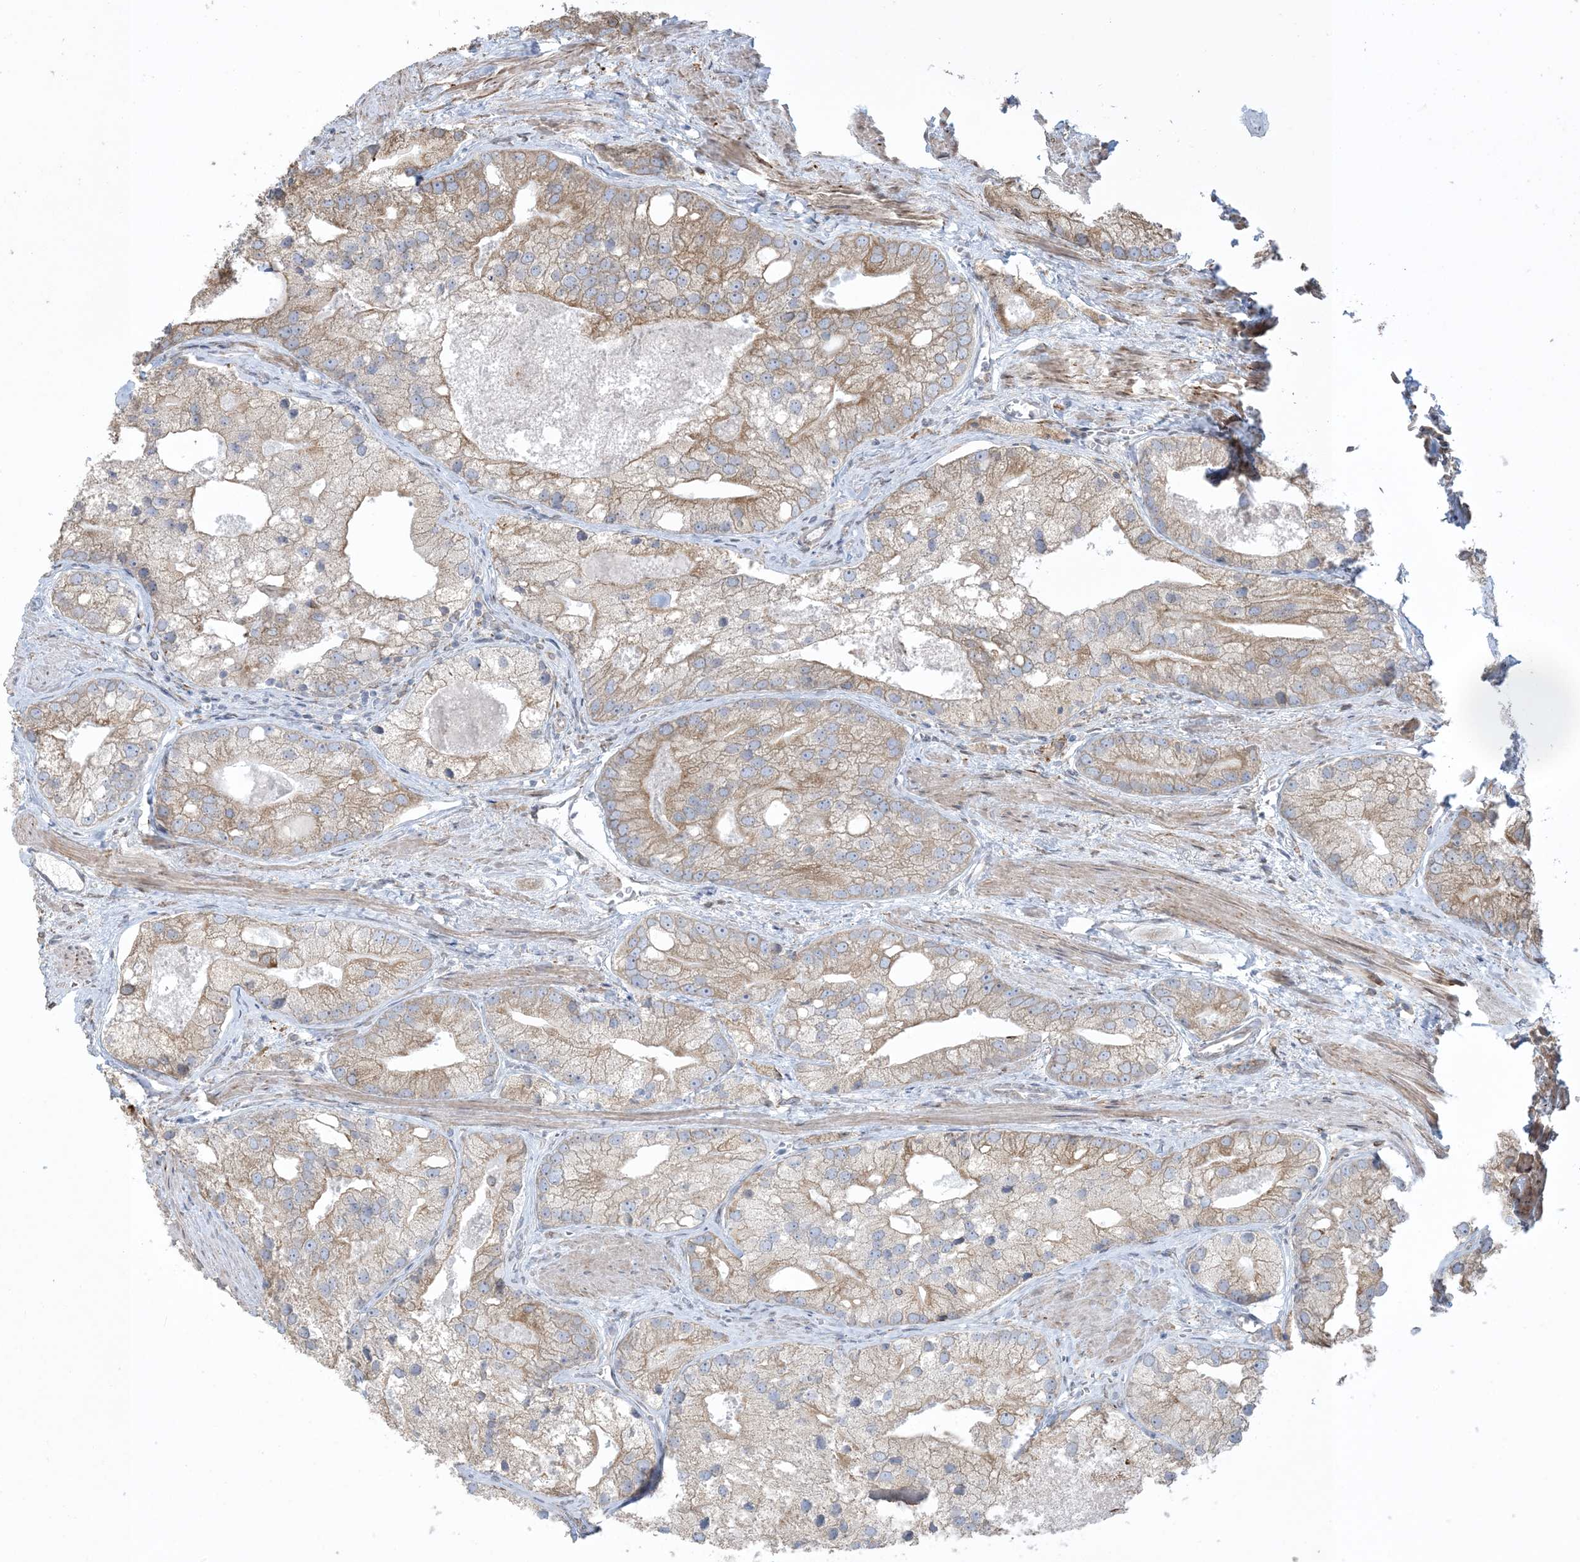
{"staining": {"intensity": "weak", "quantity": ">75%", "location": "cytoplasmic/membranous"}, "tissue": "prostate cancer", "cell_type": "Tumor cells", "image_type": "cancer", "snomed": [{"axis": "morphology", "description": "Adenocarcinoma, Low grade"}, {"axis": "topography", "description": "Prostate"}], "caption": "Tumor cells display low levels of weak cytoplasmic/membranous staining in about >75% of cells in prostate adenocarcinoma (low-grade).", "gene": "SHANK1", "patient": {"sex": "male", "age": 69}}